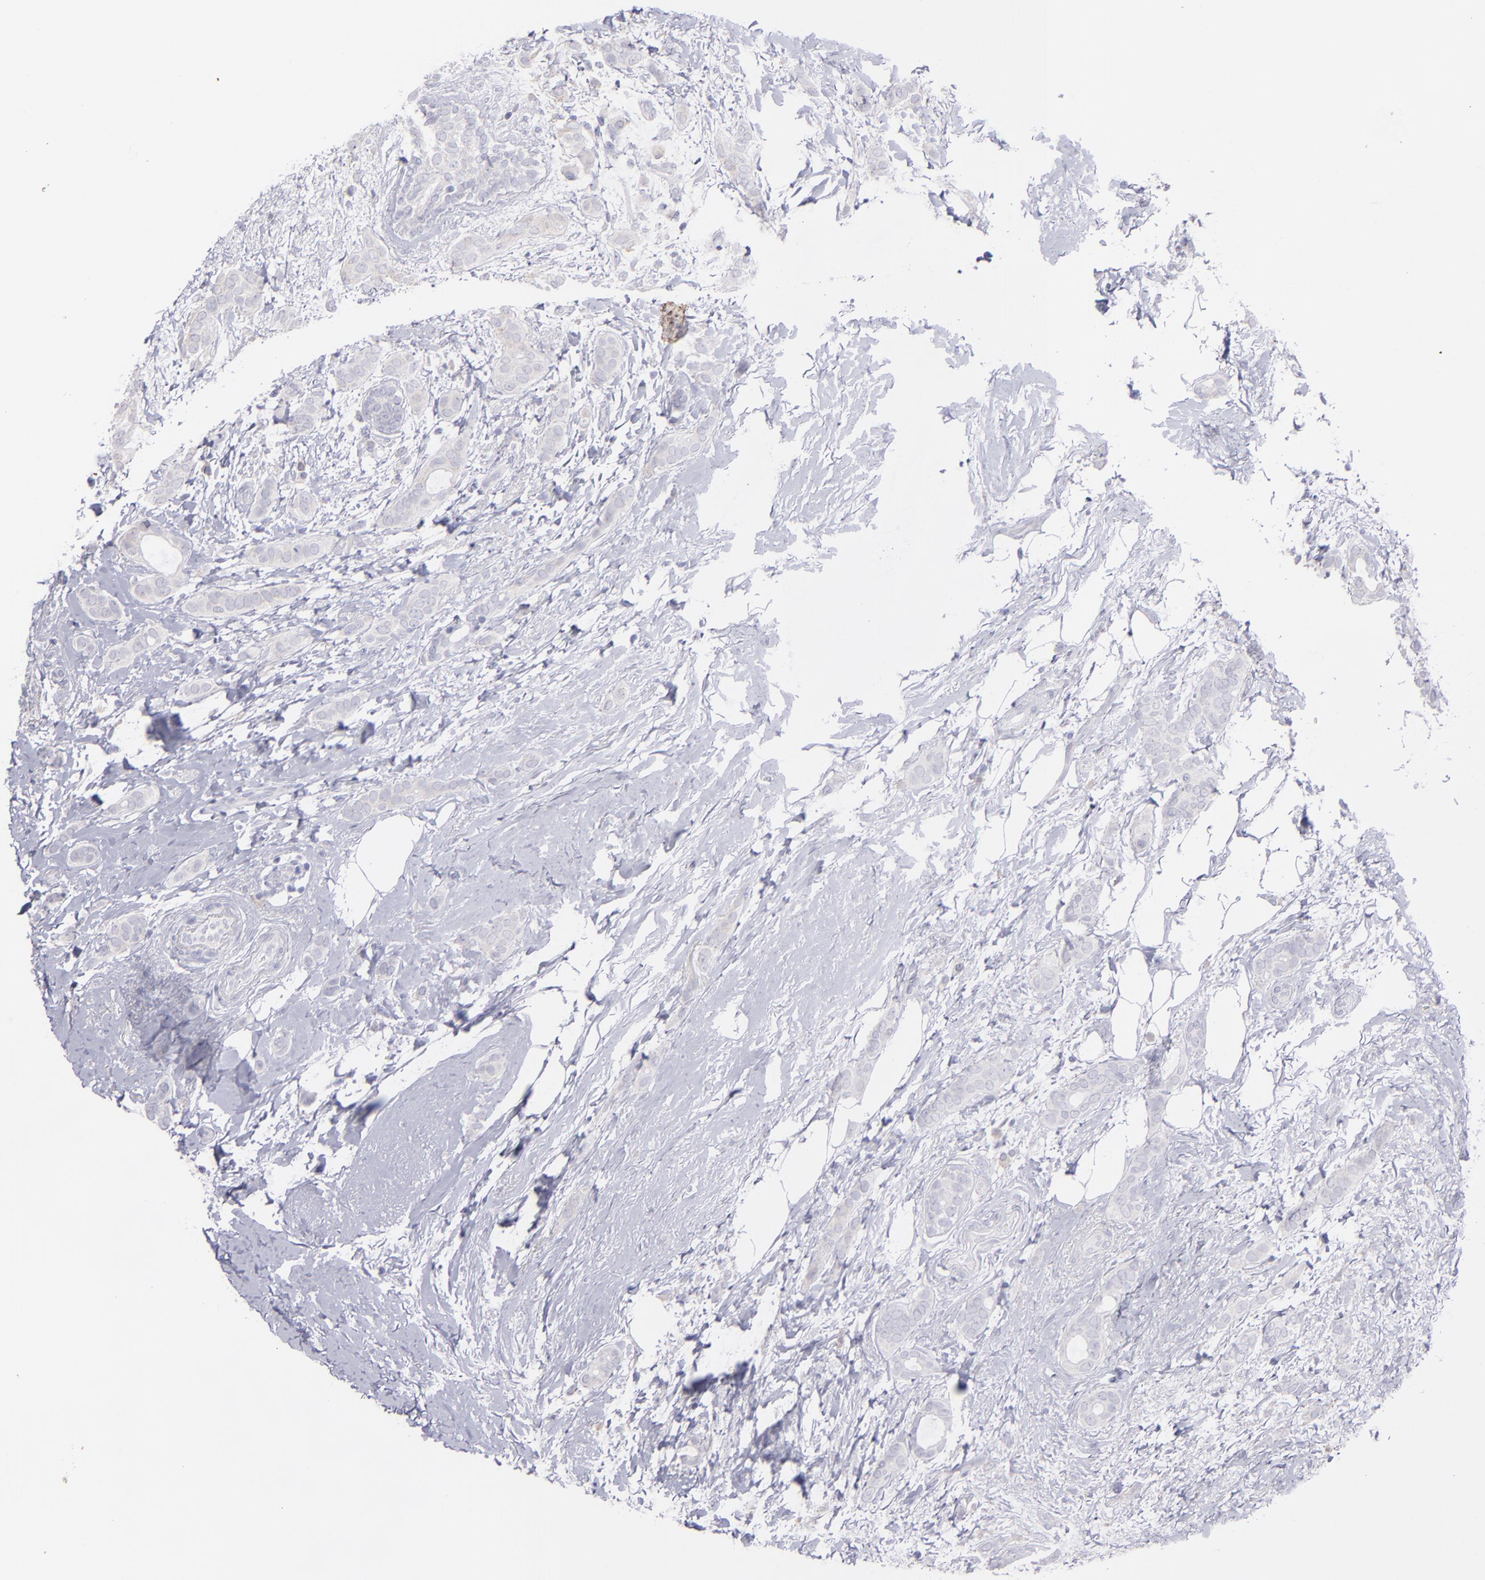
{"staining": {"intensity": "negative", "quantity": "none", "location": "none"}, "tissue": "breast cancer", "cell_type": "Tumor cells", "image_type": "cancer", "snomed": [{"axis": "morphology", "description": "Duct carcinoma"}, {"axis": "topography", "description": "Breast"}], "caption": "Tumor cells are negative for protein expression in human breast cancer (intraductal carcinoma).", "gene": "SNAP25", "patient": {"sex": "female", "age": 54}}